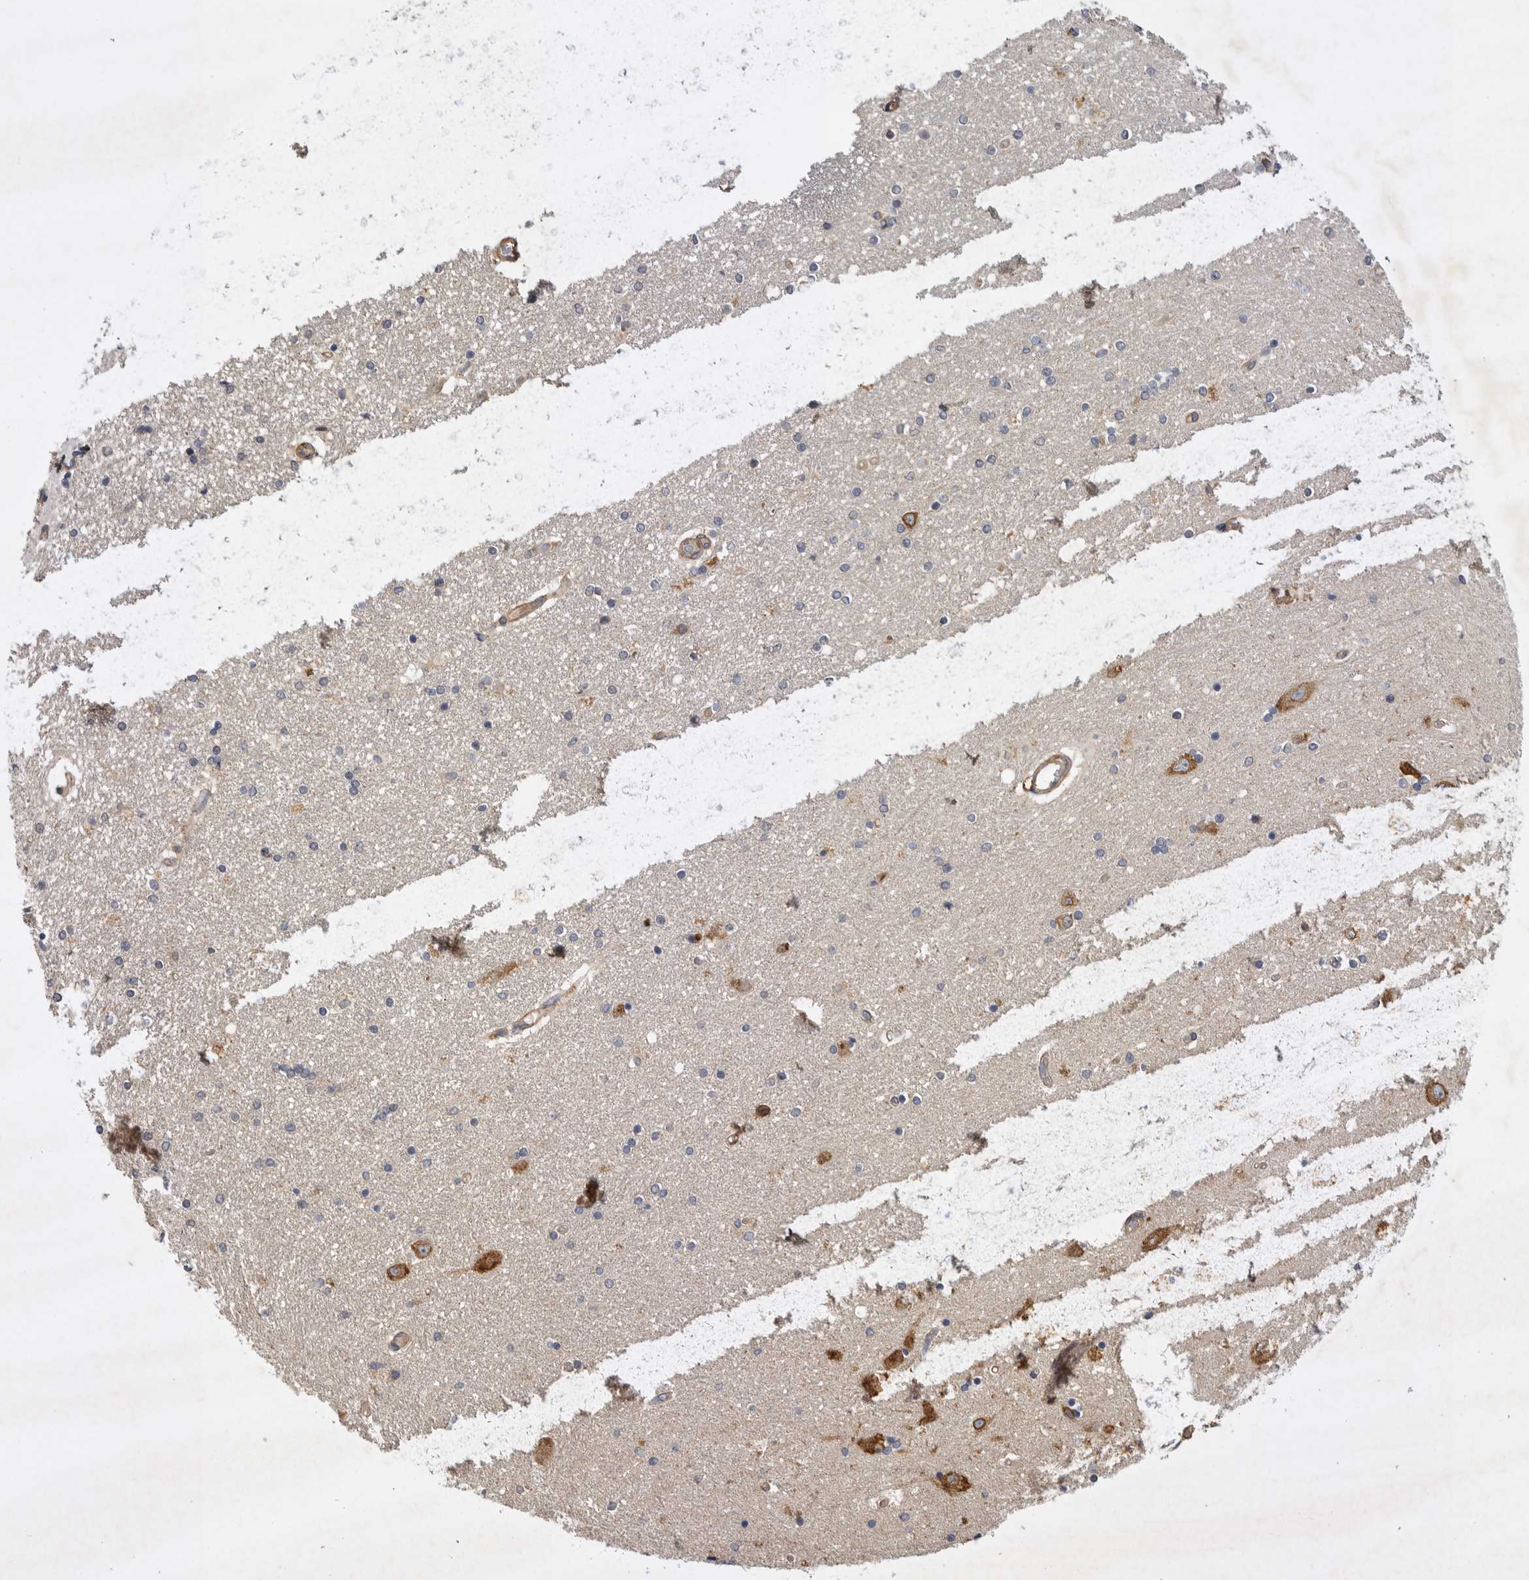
{"staining": {"intensity": "moderate", "quantity": "<25%", "location": "cytoplasmic/membranous"}, "tissue": "hippocampus", "cell_type": "Glial cells", "image_type": "normal", "snomed": [{"axis": "morphology", "description": "Normal tissue, NOS"}, {"axis": "topography", "description": "Hippocampus"}], "caption": "High-power microscopy captured an immunohistochemistry image of normal hippocampus, revealing moderate cytoplasmic/membranous positivity in about <25% of glial cells. (Brightfield microscopy of DAB IHC at high magnification).", "gene": "ANKFY1", "patient": {"sex": "female", "age": 54}}